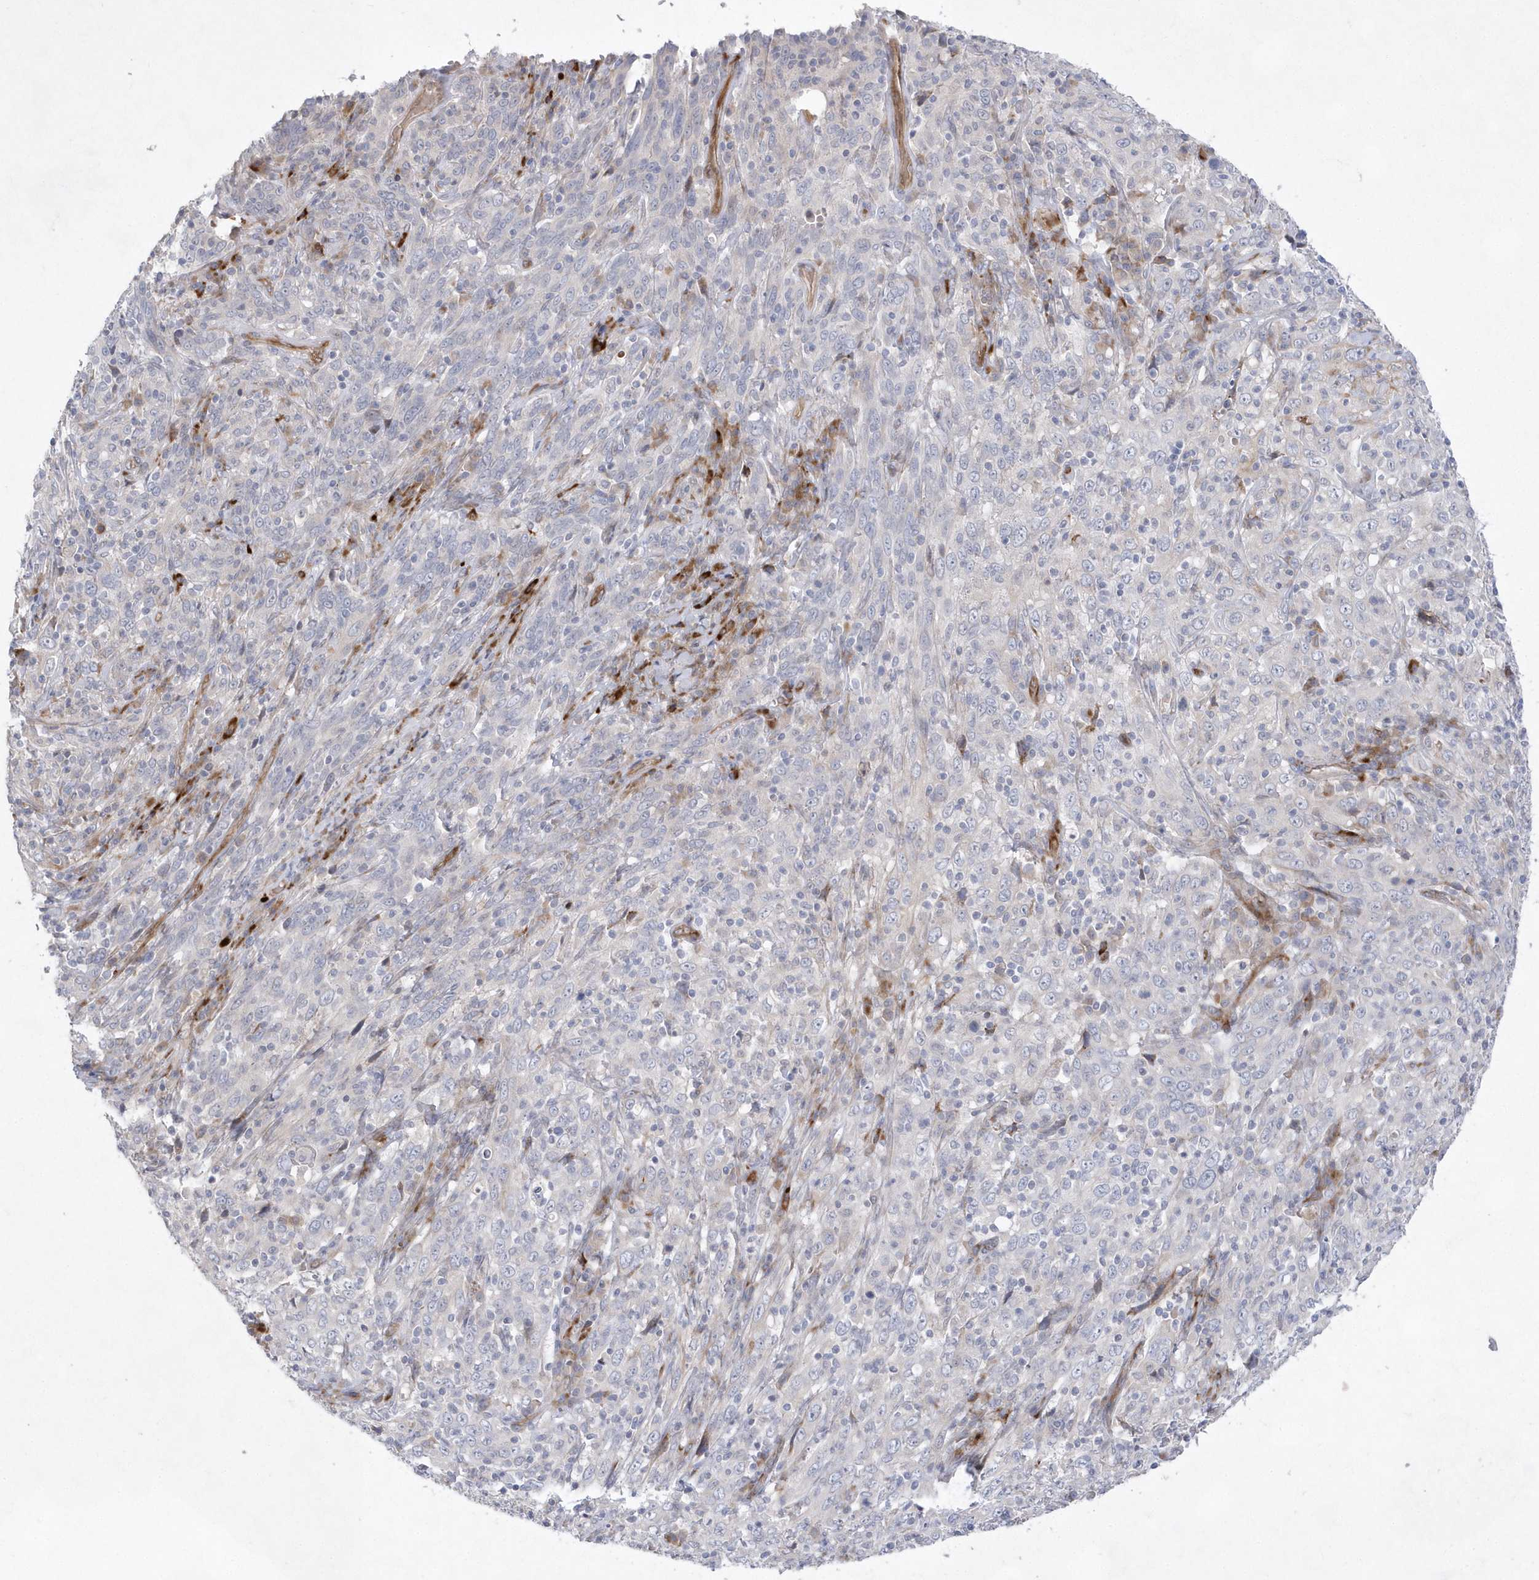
{"staining": {"intensity": "negative", "quantity": "none", "location": "none"}, "tissue": "cervical cancer", "cell_type": "Tumor cells", "image_type": "cancer", "snomed": [{"axis": "morphology", "description": "Squamous cell carcinoma, NOS"}, {"axis": "topography", "description": "Cervix"}], "caption": "Tumor cells are negative for protein expression in human cervical cancer (squamous cell carcinoma). (Stains: DAB immunohistochemistry (IHC) with hematoxylin counter stain, Microscopy: brightfield microscopy at high magnification).", "gene": "TMEM132B", "patient": {"sex": "female", "age": 46}}